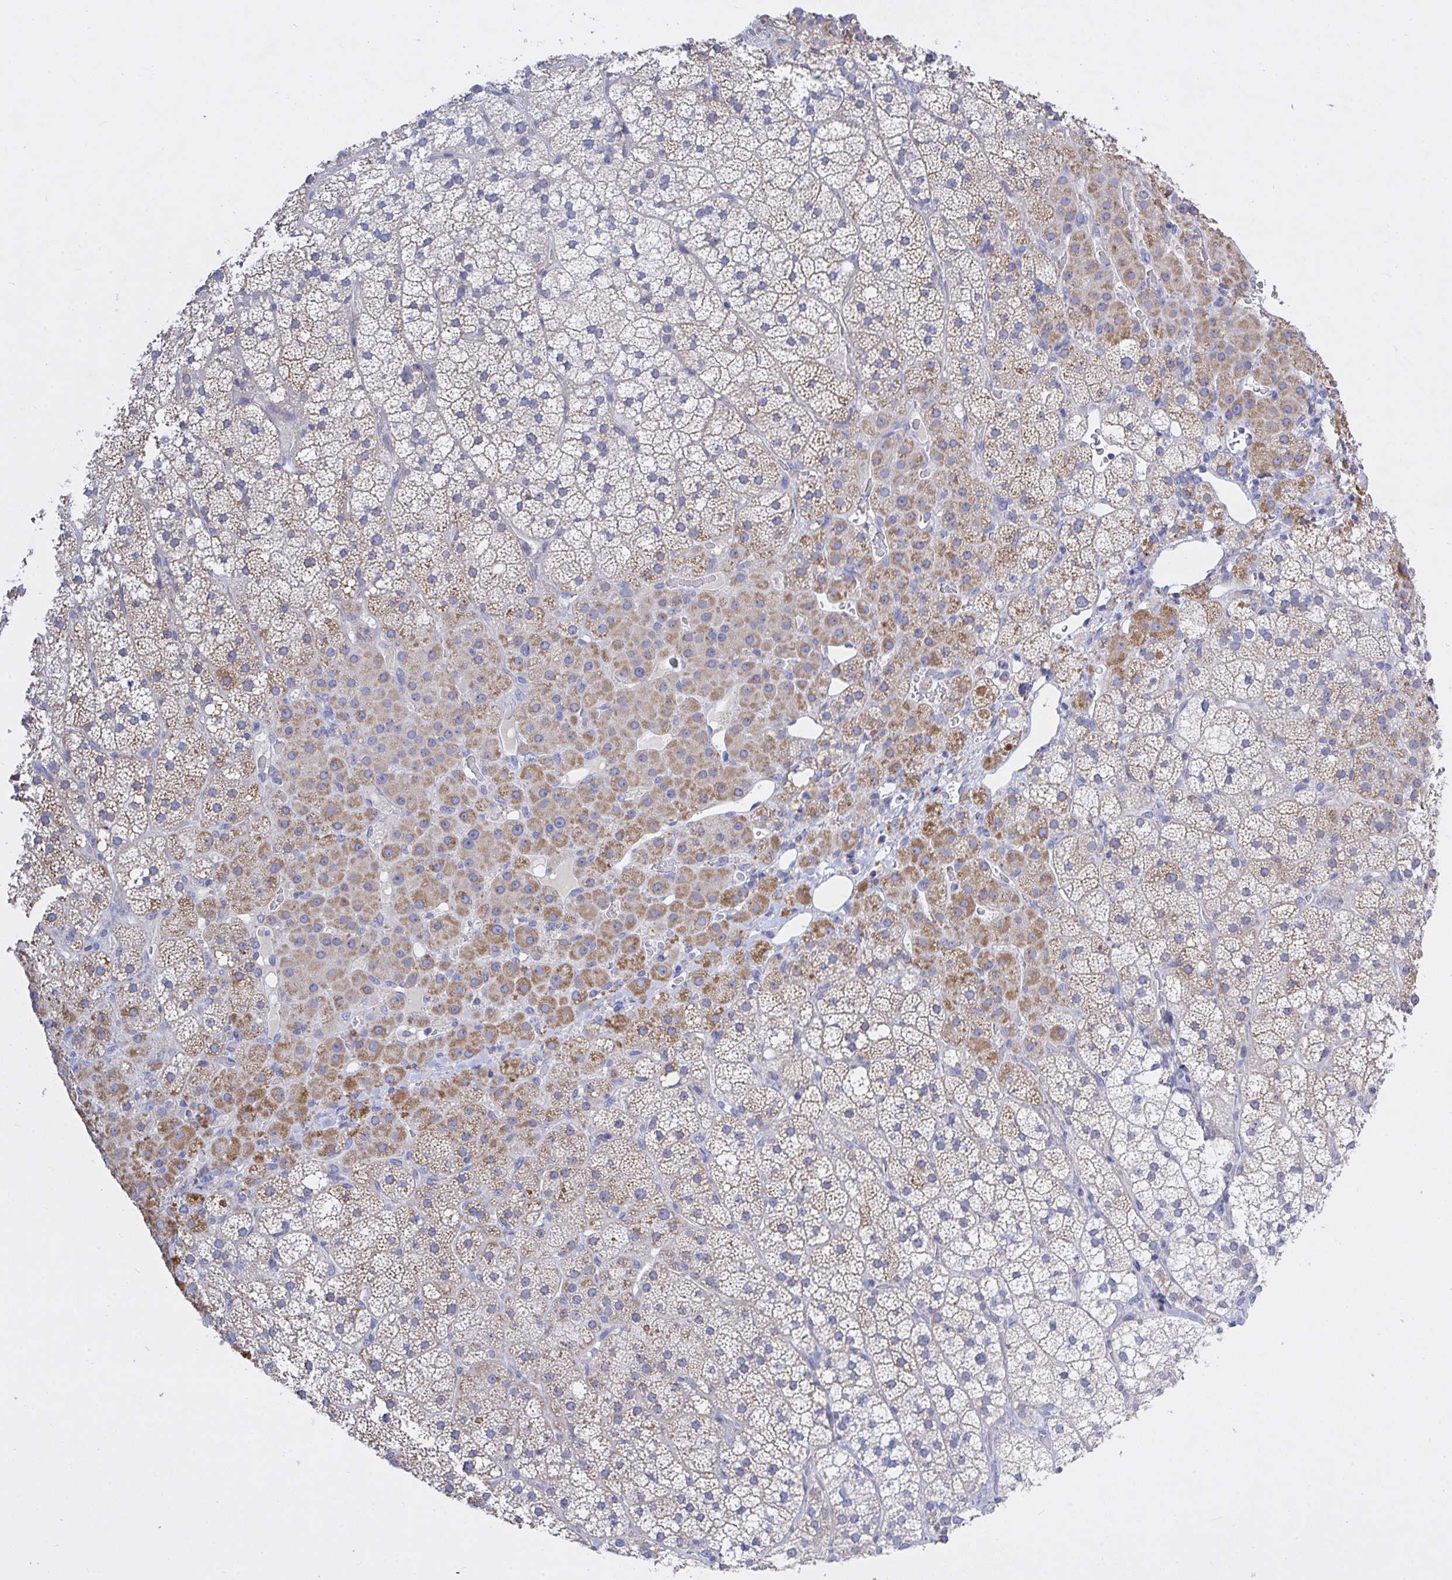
{"staining": {"intensity": "moderate", "quantity": "25%-75%", "location": "cytoplasmic/membranous"}, "tissue": "adrenal gland", "cell_type": "Glandular cells", "image_type": "normal", "snomed": [{"axis": "morphology", "description": "Normal tissue, NOS"}, {"axis": "topography", "description": "Adrenal gland"}], "caption": "Protein expression analysis of normal adrenal gland exhibits moderate cytoplasmic/membranous expression in approximately 25%-75% of glandular cells. Immunohistochemistry stains the protein of interest in brown and the nuclei are stained blue.", "gene": "ZNF561", "patient": {"sex": "male", "age": 53}}